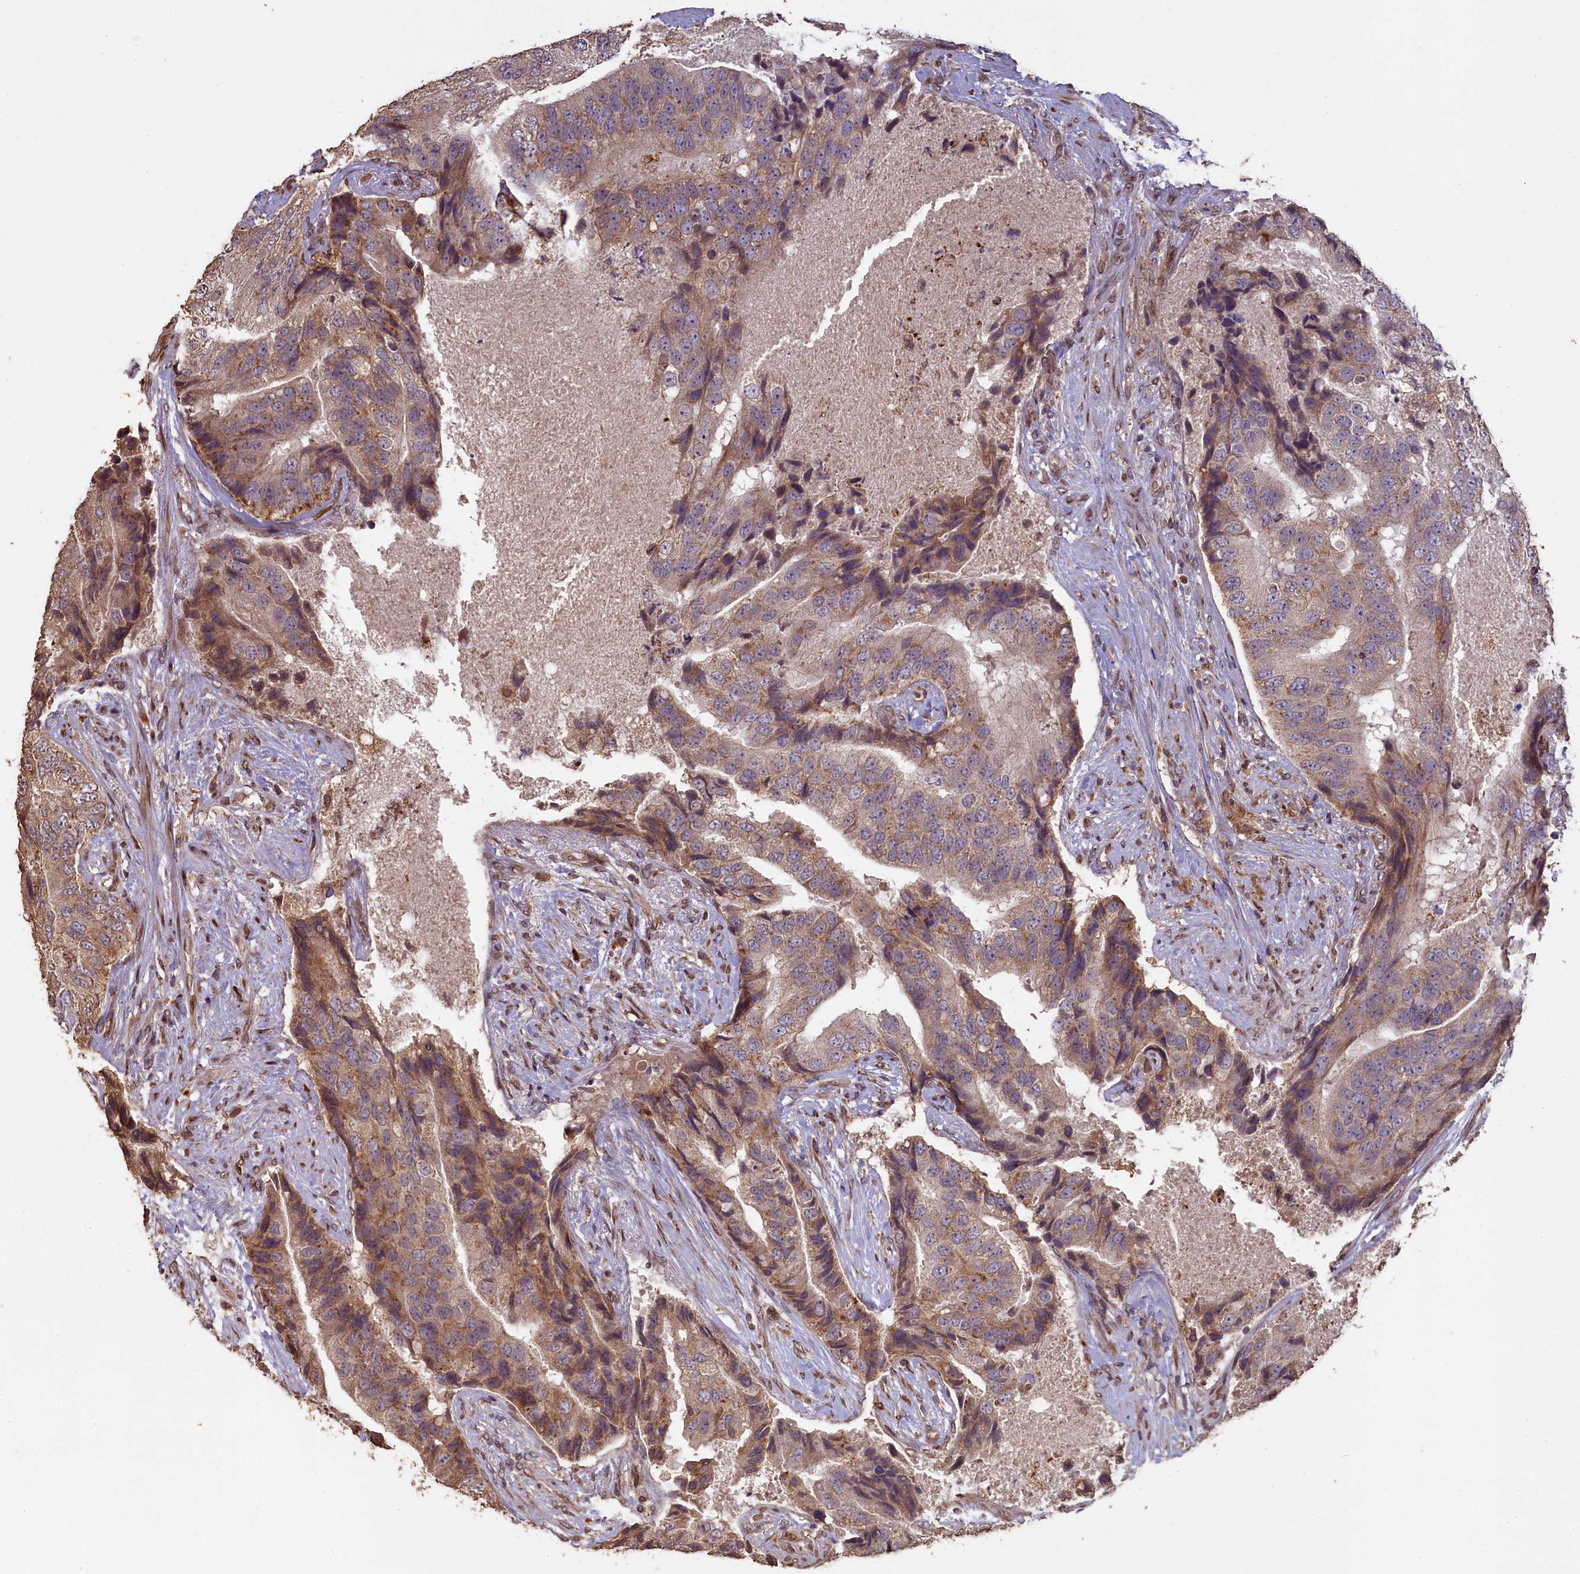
{"staining": {"intensity": "moderate", "quantity": "25%-75%", "location": "cytoplasmic/membranous"}, "tissue": "prostate cancer", "cell_type": "Tumor cells", "image_type": "cancer", "snomed": [{"axis": "morphology", "description": "Adenocarcinoma, High grade"}, {"axis": "topography", "description": "Prostate"}], "caption": "IHC of prostate cancer (adenocarcinoma (high-grade)) shows medium levels of moderate cytoplasmic/membranous expression in approximately 25%-75% of tumor cells.", "gene": "SLC38A7", "patient": {"sex": "male", "age": 70}}